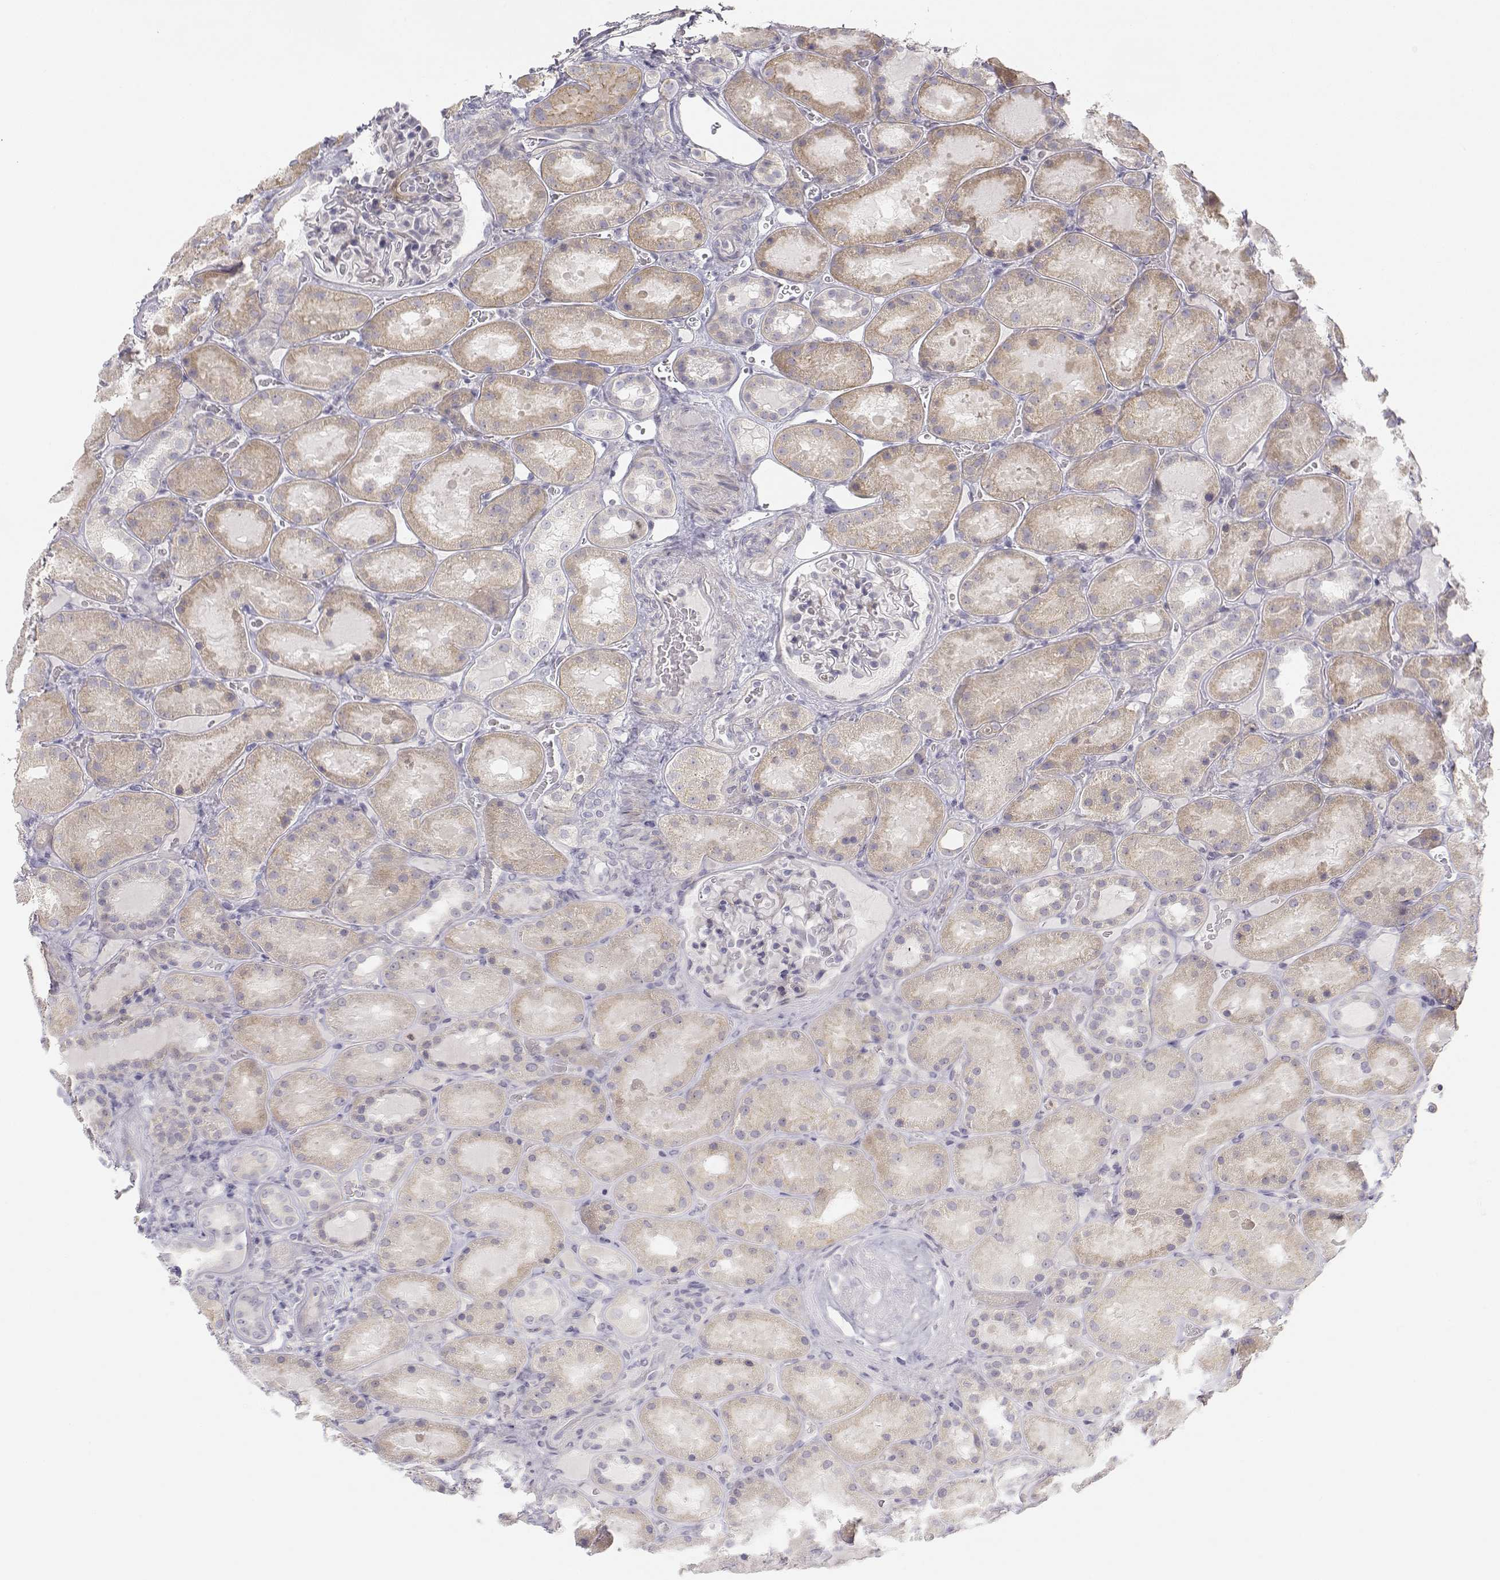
{"staining": {"intensity": "negative", "quantity": "none", "location": "none"}, "tissue": "kidney", "cell_type": "Cells in glomeruli", "image_type": "normal", "snomed": [{"axis": "morphology", "description": "Normal tissue, NOS"}, {"axis": "topography", "description": "Kidney"}], "caption": "IHC histopathology image of unremarkable kidney: human kidney stained with DAB shows no significant protein staining in cells in glomeruli. (DAB (3,3'-diaminobenzidine) immunohistochemistry (IHC) with hematoxylin counter stain).", "gene": "GLIPR1L2", "patient": {"sex": "male", "age": 73}}